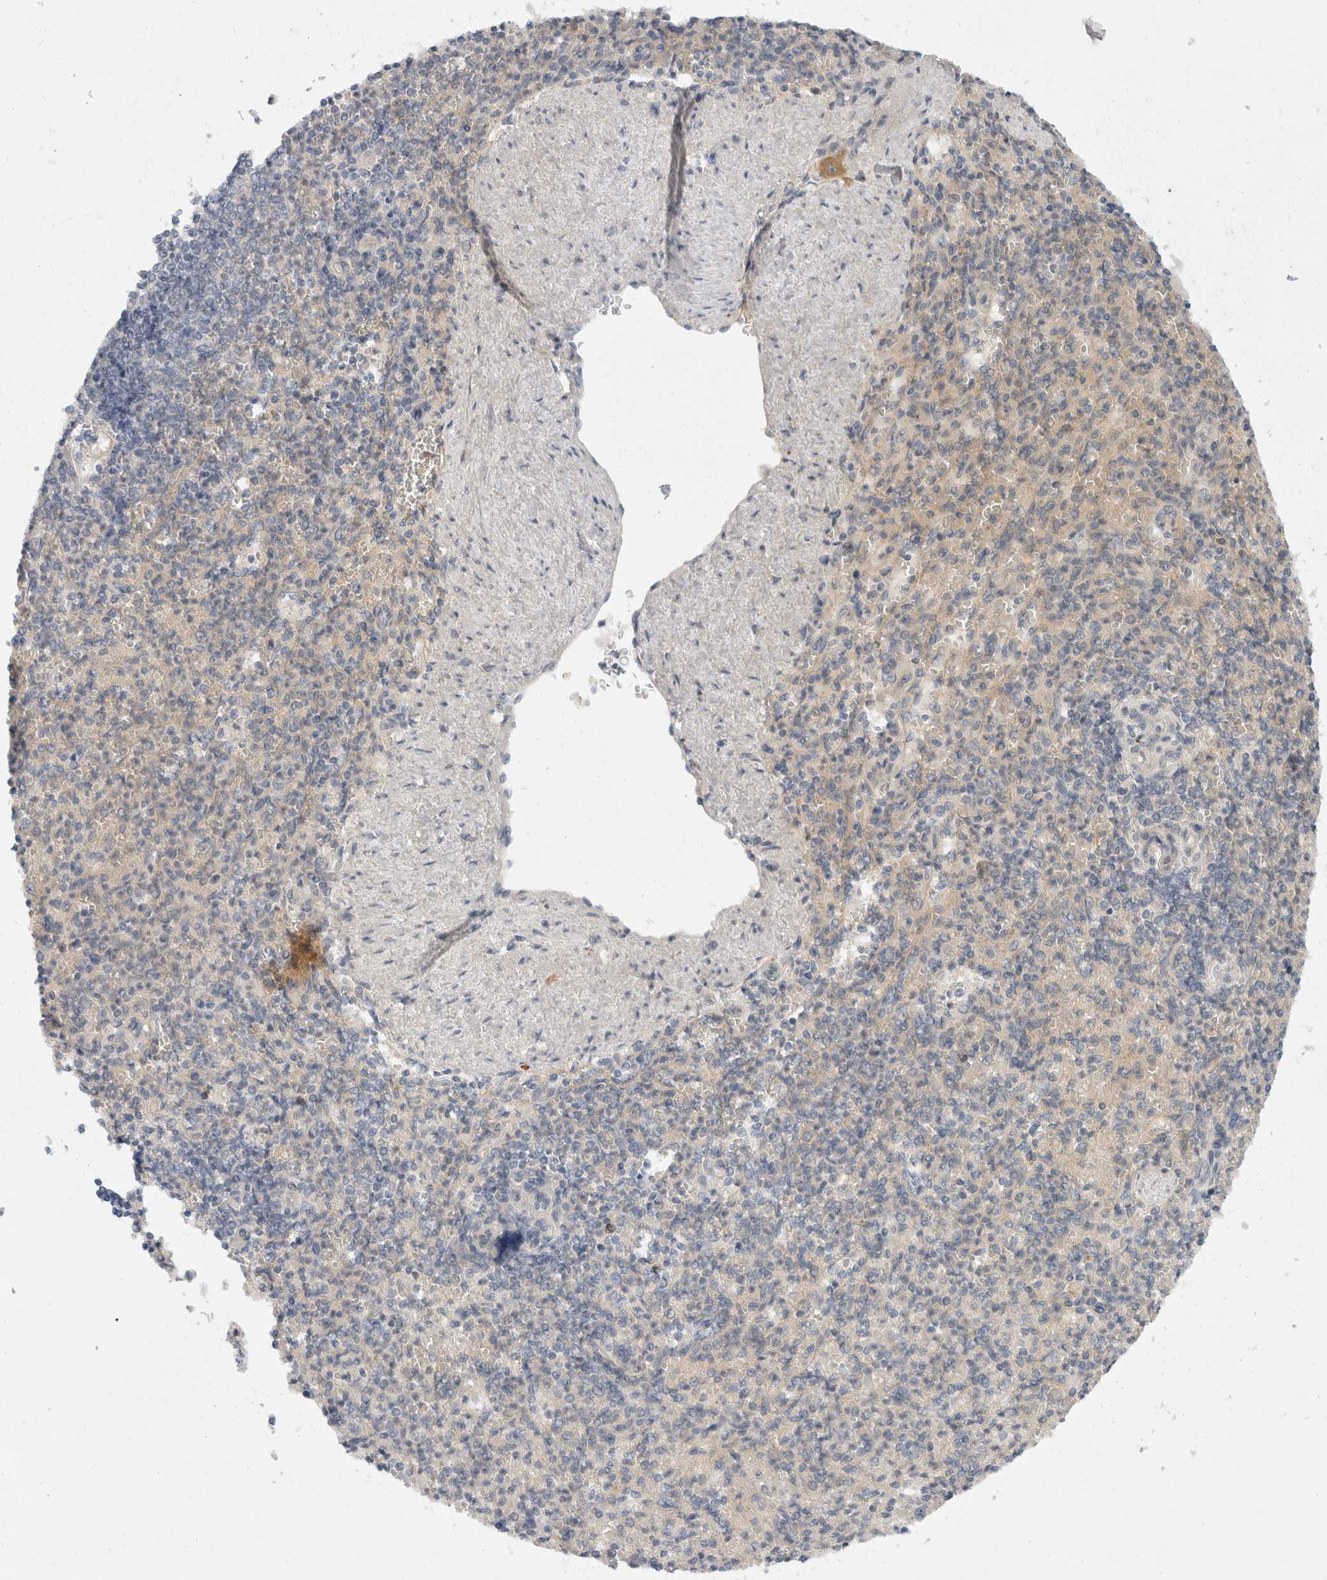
{"staining": {"intensity": "negative", "quantity": "none", "location": "none"}, "tissue": "spleen", "cell_type": "Cells in red pulp", "image_type": "normal", "snomed": [{"axis": "morphology", "description": "Normal tissue, NOS"}, {"axis": "topography", "description": "Spleen"}], "caption": "Protein analysis of benign spleen demonstrates no significant positivity in cells in red pulp.", "gene": "TOM1L2", "patient": {"sex": "female", "age": 74}}